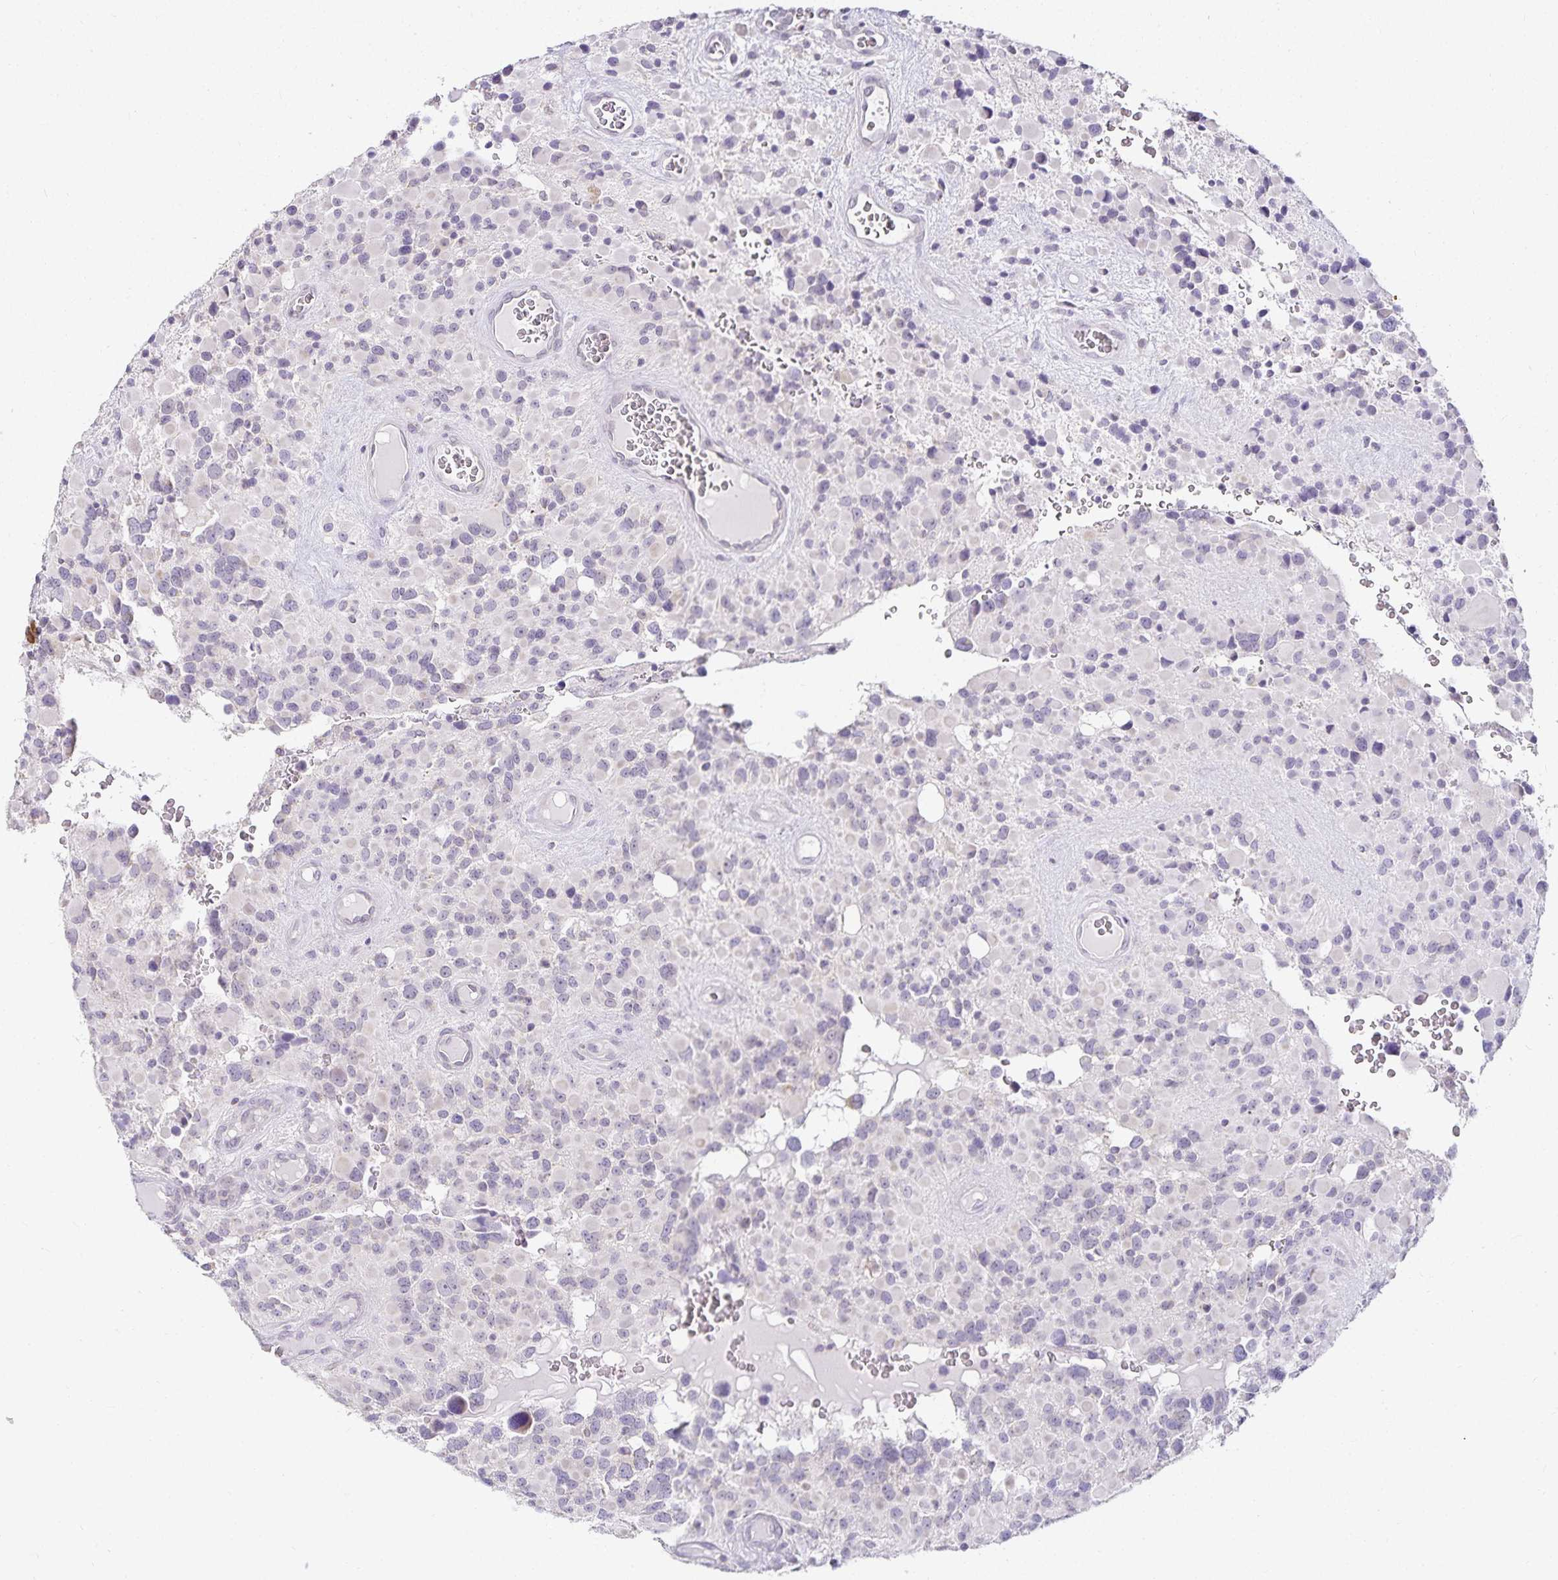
{"staining": {"intensity": "negative", "quantity": "none", "location": "none"}, "tissue": "glioma", "cell_type": "Tumor cells", "image_type": "cancer", "snomed": [{"axis": "morphology", "description": "Glioma, malignant, High grade"}, {"axis": "topography", "description": "Brain"}], "caption": "DAB (3,3'-diaminobenzidine) immunohistochemical staining of human malignant glioma (high-grade) exhibits no significant staining in tumor cells.", "gene": "GP2", "patient": {"sex": "female", "age": 40}}